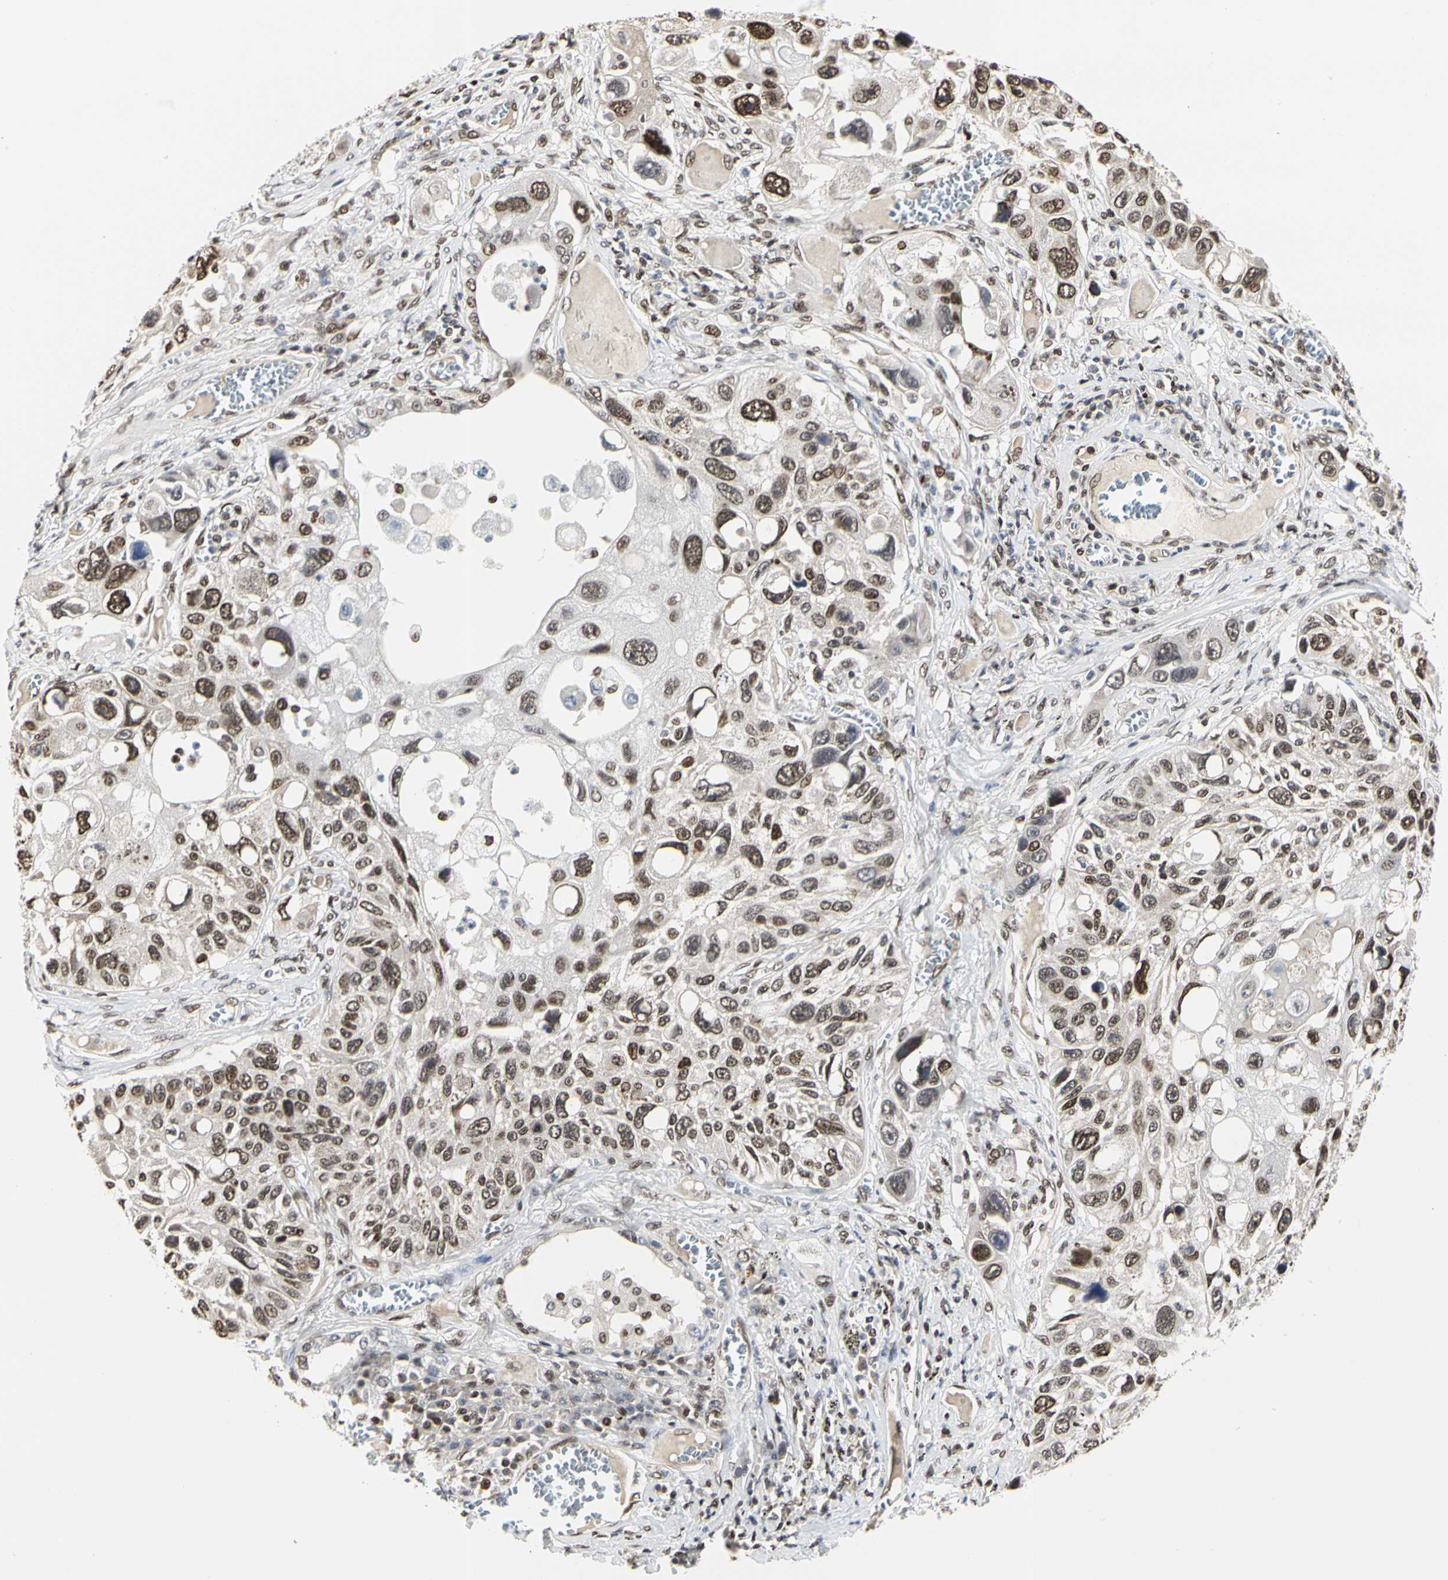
{"staining": {"intensity": "moderate", "quantity": ">75%", "location": "nuclear"}, "tissue": "lung cancer", "cell_type": "Tumor cells", "image_type": "cancer", "snomed": [{"axis": "morphology", "description": "Squamous cell carcinoma, NOS"}, {"axis": "topography", "description": "Lung"}], "caption": "Human lung squamous cell carcinoma stained with a brown dye reveals moderate nuclear positive expression in approximately >75% of tumor cells.", "gene": "PRMT3", "patient": {"sex": "male", "age": 71}}